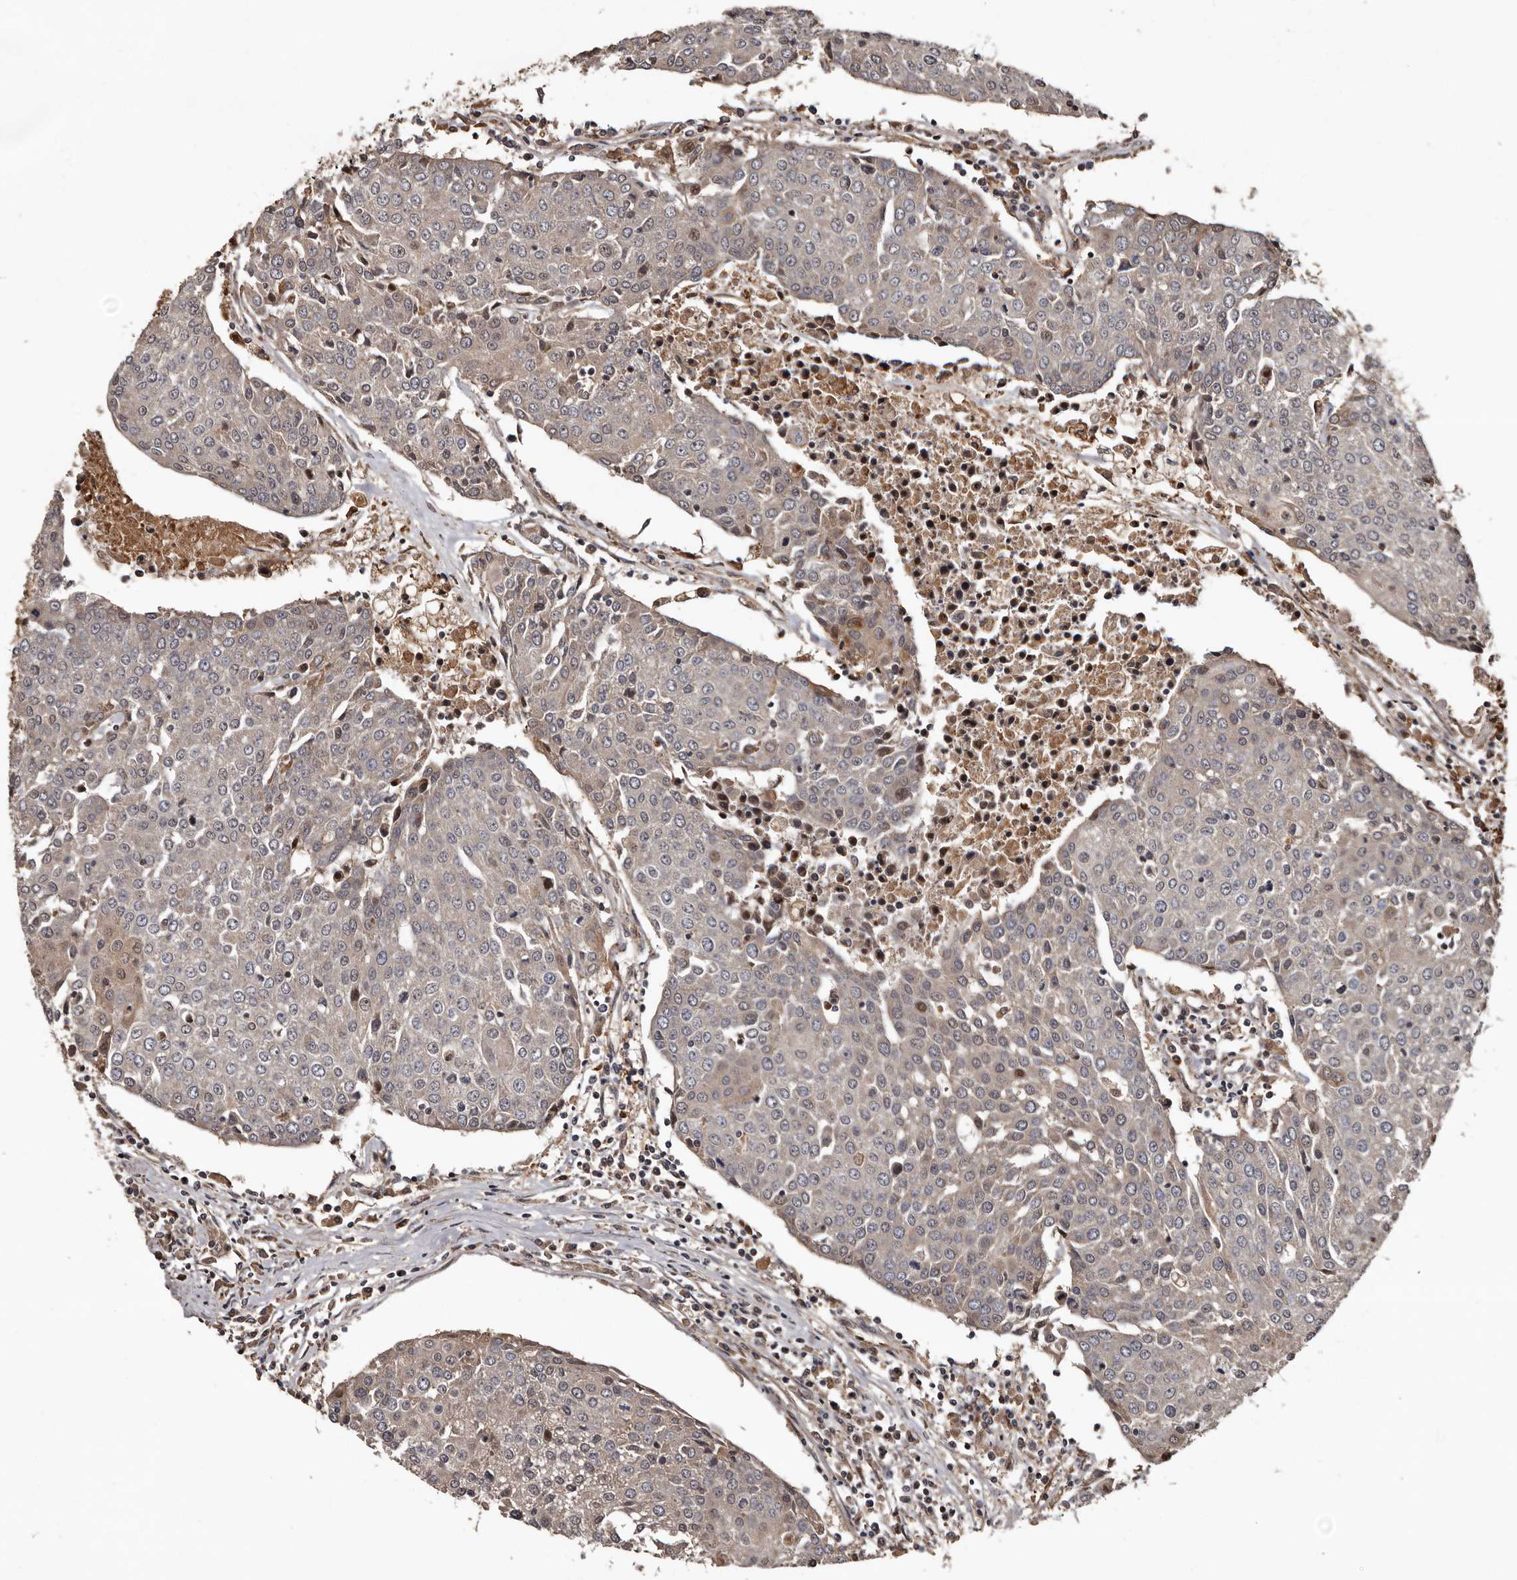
{"staining": {"intensity": "weak", "quantity": "<25%", "location": "cytoplasmic/membranous"}, "tissue": "urothelial cancer", "cell_type": "Tumor cells", "image_type": "cancer", "snomed": [{"axis": "morphology", "description": "Urothelial carcinoma, High grade"}, {"axis": "topography", "description": "Urinary bladder"}], "caption": "The immunohistochemistry micrograph has no significant positivity in tumor cells of urothelial carcinoma (high-grade) tissue.", "gene": "SERTAD4", "patient": {"sex": "female", "age": 85}}